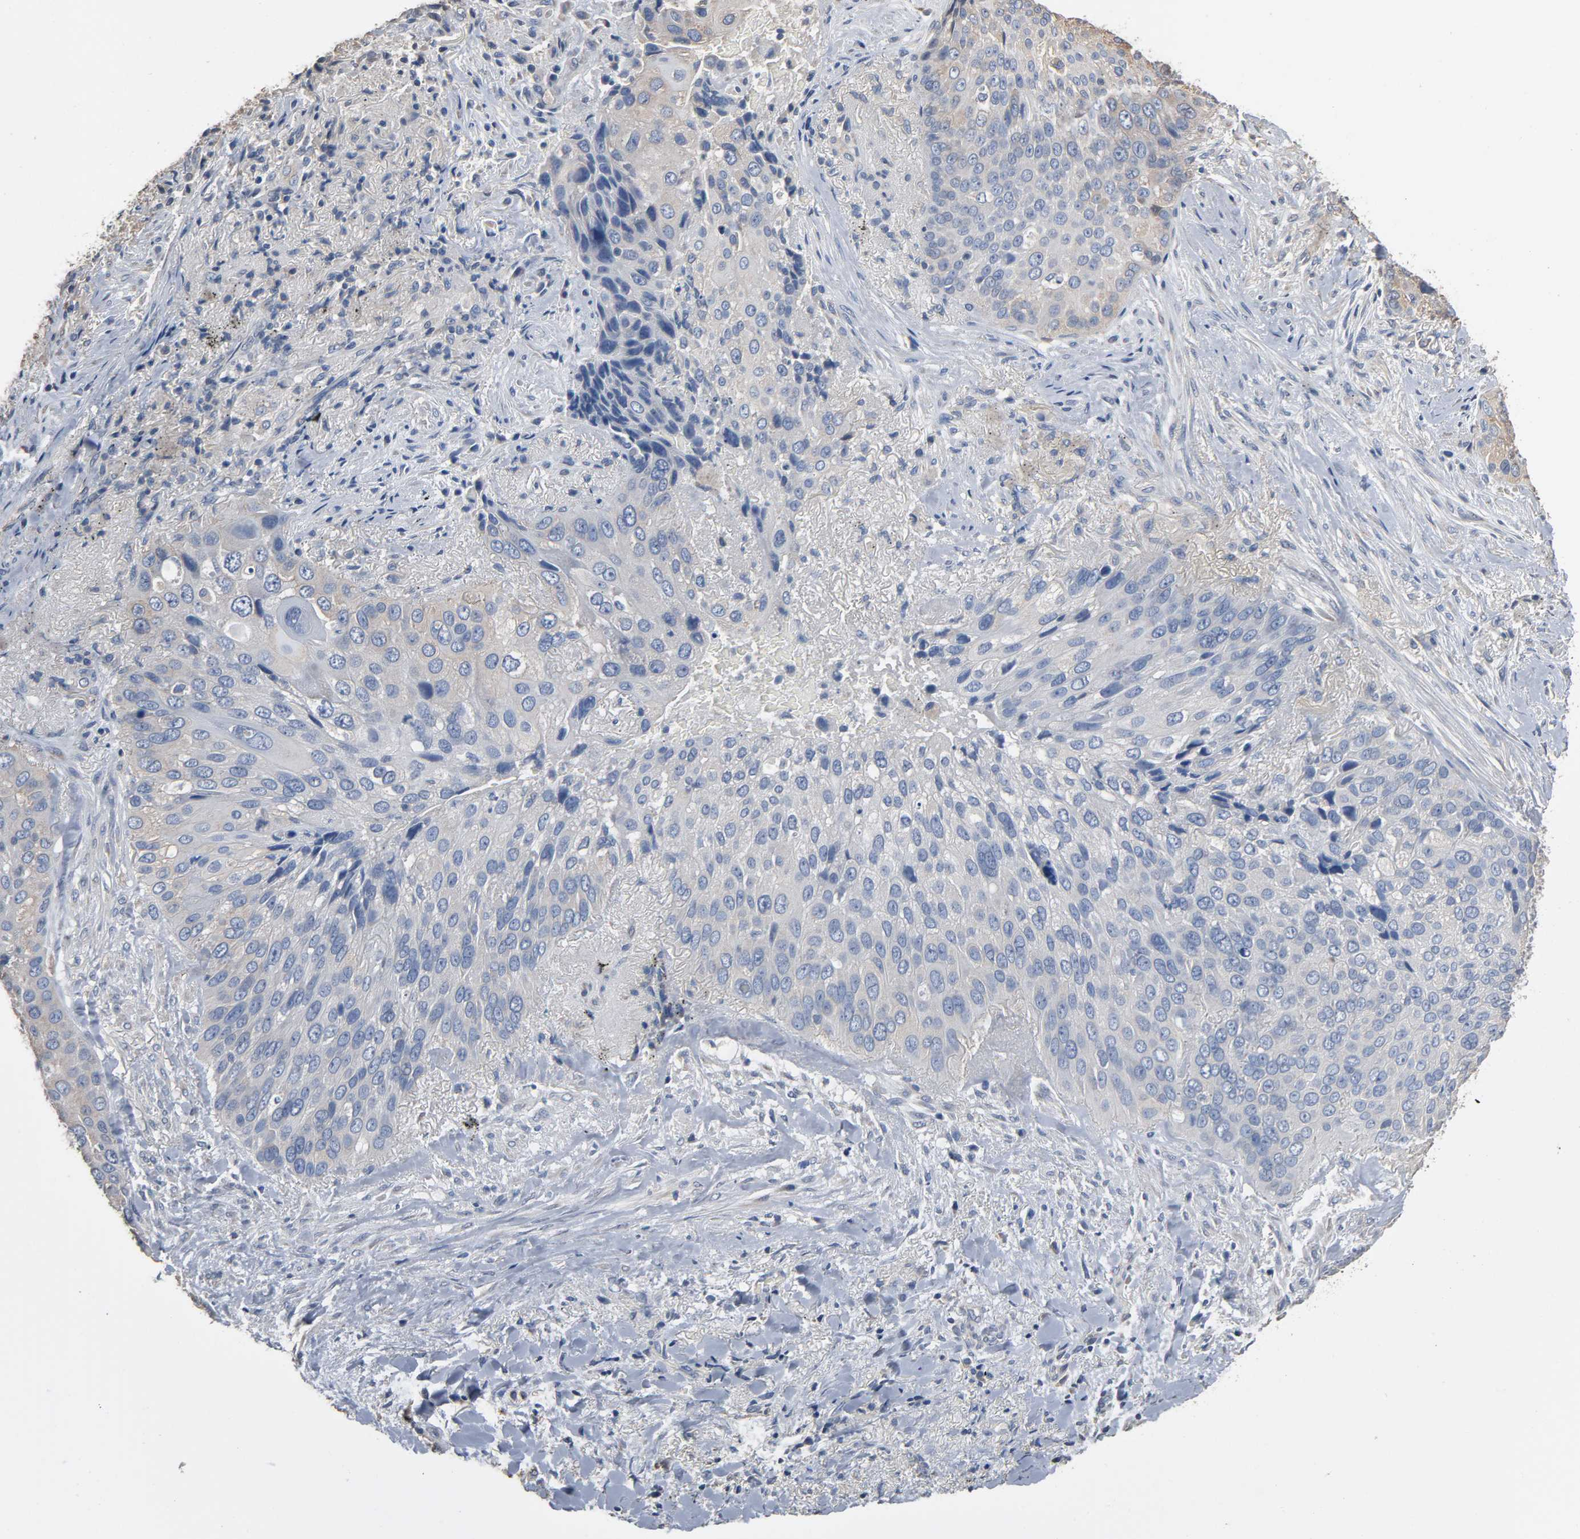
{"staining": {"intensity": "weak", "quantity": "<25%", "location": "cytoplasmic/membranous"}, "tissue": "lung cancer", "cell_type": "Tumor cells", "image_type": "cancer", "snomed": [{"axis": "morphology", "description": "Squamous cell carcinoma, NOS"}, {"axis": "topography", "description": "Lung"}], "caption": "Immunohistochemistry (IHC) image of neoplastic tissue: human lung cancer stained with DAB displays no significant protein expression in tumor cells.", "gene": "SOX6", "patient": {"sex": "male", "age": 54}}